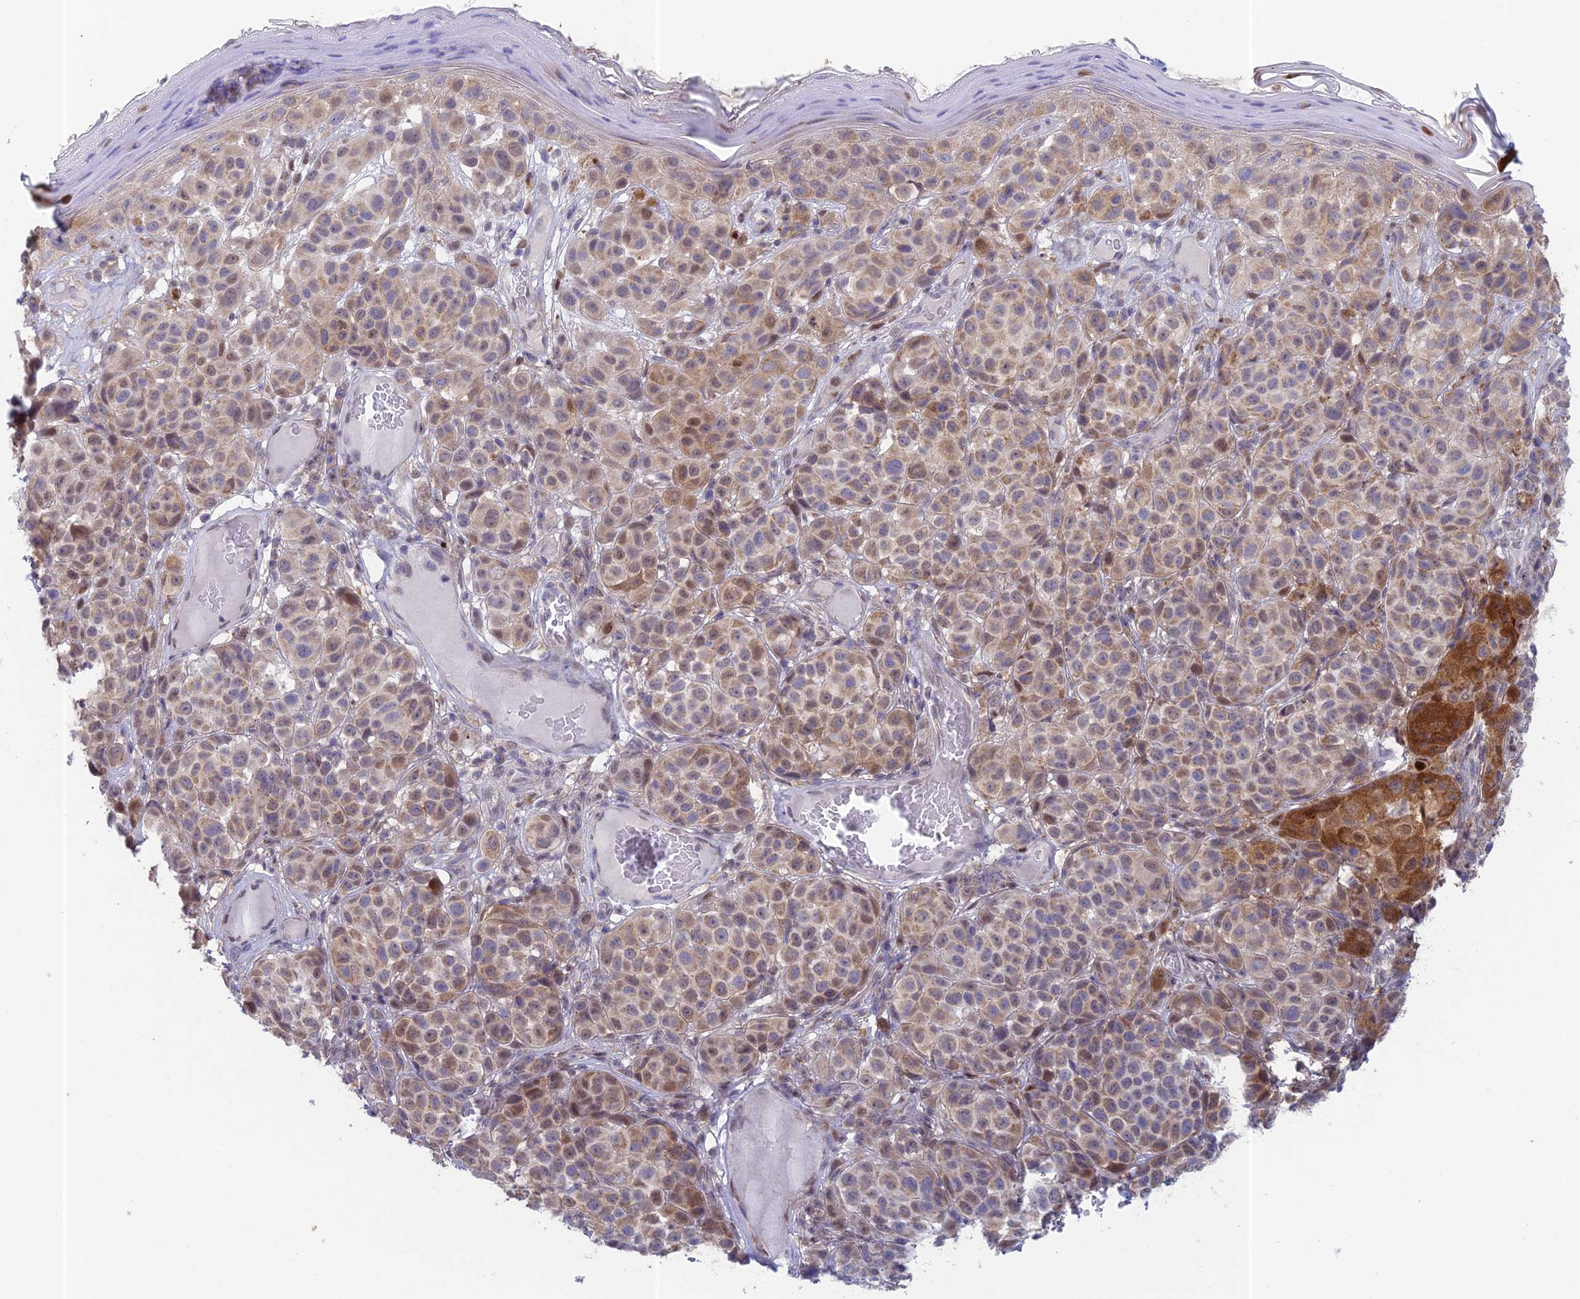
{"staining": {"intensity": "weak", "quantity": ">75%", "location": "cytoplasmic/membranous,nuclear"}, "tissue": "melanoma", "cell_type": "Tumor cells", "image_type": "cancer", "snomed": [{"axis": "morphology", "description": "Malignant melanoma, NOS"}, {"axis": "topography", "description": "Skin"}], "caption": "Brown immunohistochemical staining in malignant melanoma exhibits weak cytoplasmic/membranous and nuclear positivity in approximately >75% of tumor cells.", "gene": "MRPL17", "patient": {"sex": "male", "age": 38}}